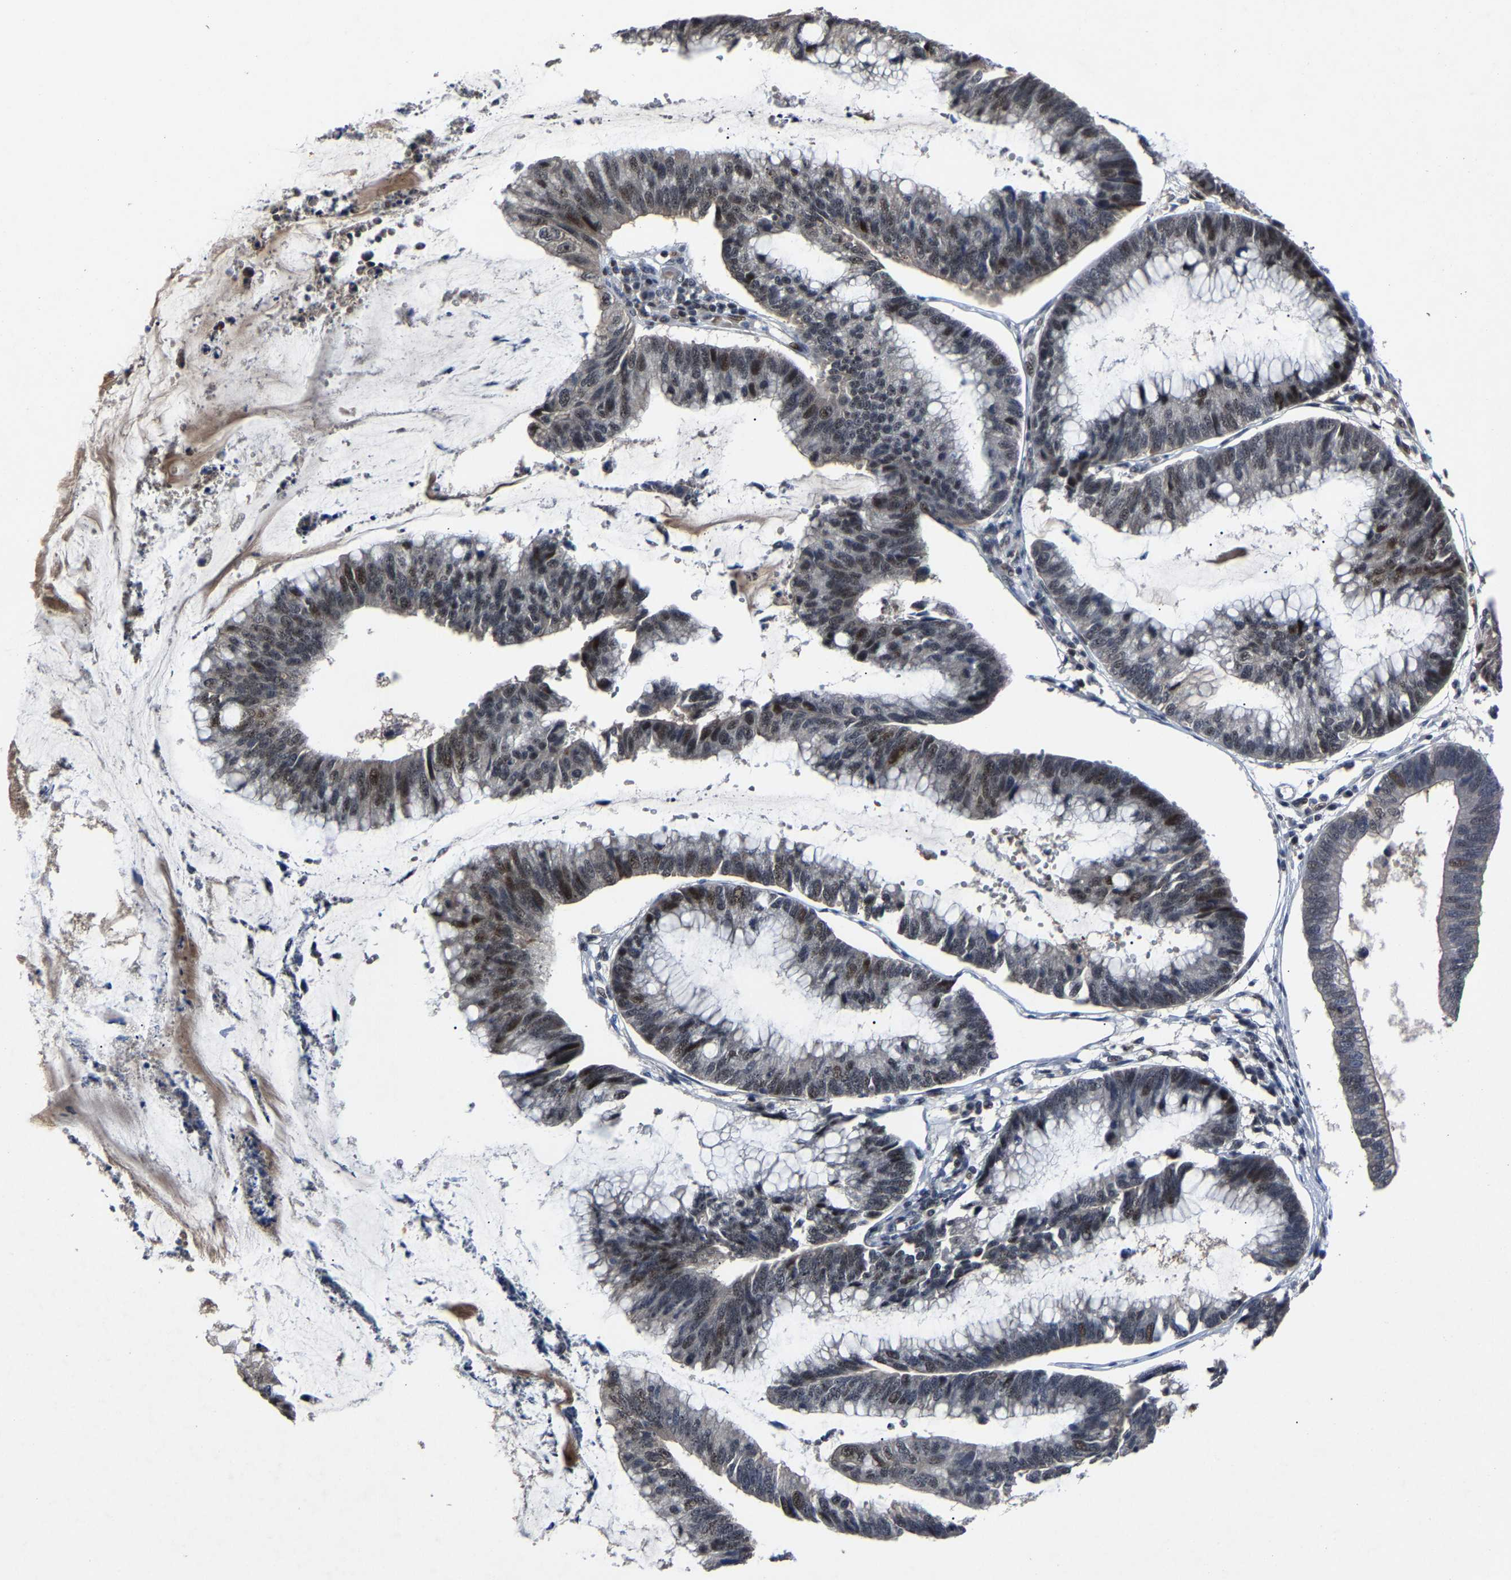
{"staining": {"intensity": "weak", "quantity": "25%-75%", "location": "nuclear"}, "tissue": "stomach cancer", "cell_type": "Tumor cells", "image_type": "cancer", "snomed": [{"axis": "morphology", "description": "Adenocarcinoma, NOS"}, {"axis": "topography", "description": "Stomach"}], "caption": "Protein analysis of stomach cancer (adenocarcinoma) tissue exhibits weak nuclear staining in about 25%-75% of tumor cells.", "gene": "LSM8", "patient": {"sex": "male", "age": 59}}